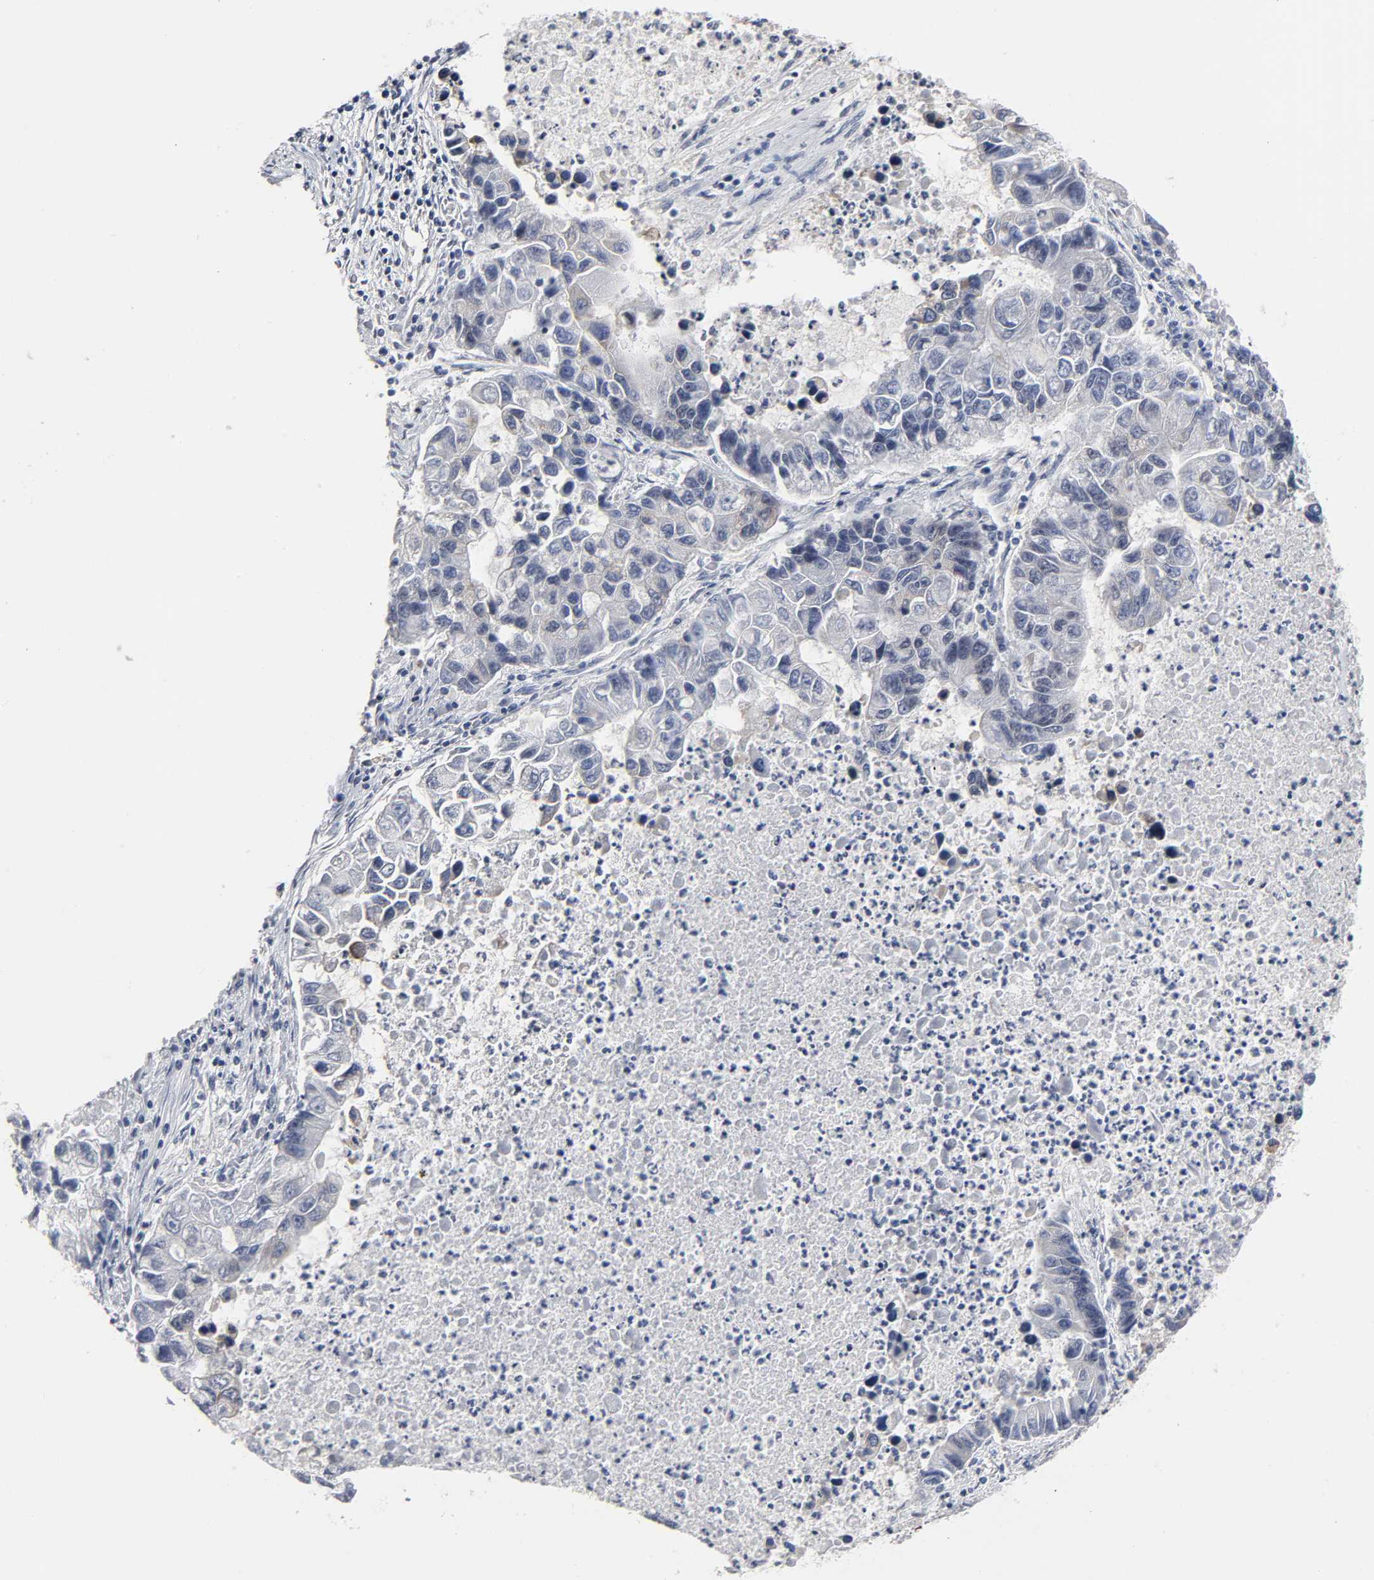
{"staining": {"intensity": "negative", "quantity": "none", "location": "none"}, "tissue": "lung cancer", "cell_type": "Tumor cells", "image_type": "cancer", "snomed": [{"axis": "morphology", "description": "Adenocarcinoma, NOS"}, {"axis": "topography", "description": "Lung"}], "caption": "Immunohistochemical staining of human lung cancer (adenocarcinoma) shows no significant positivity in tumor cells.", "gene": "TRIM33", "patient": {"sex": "female", "age": 51}}